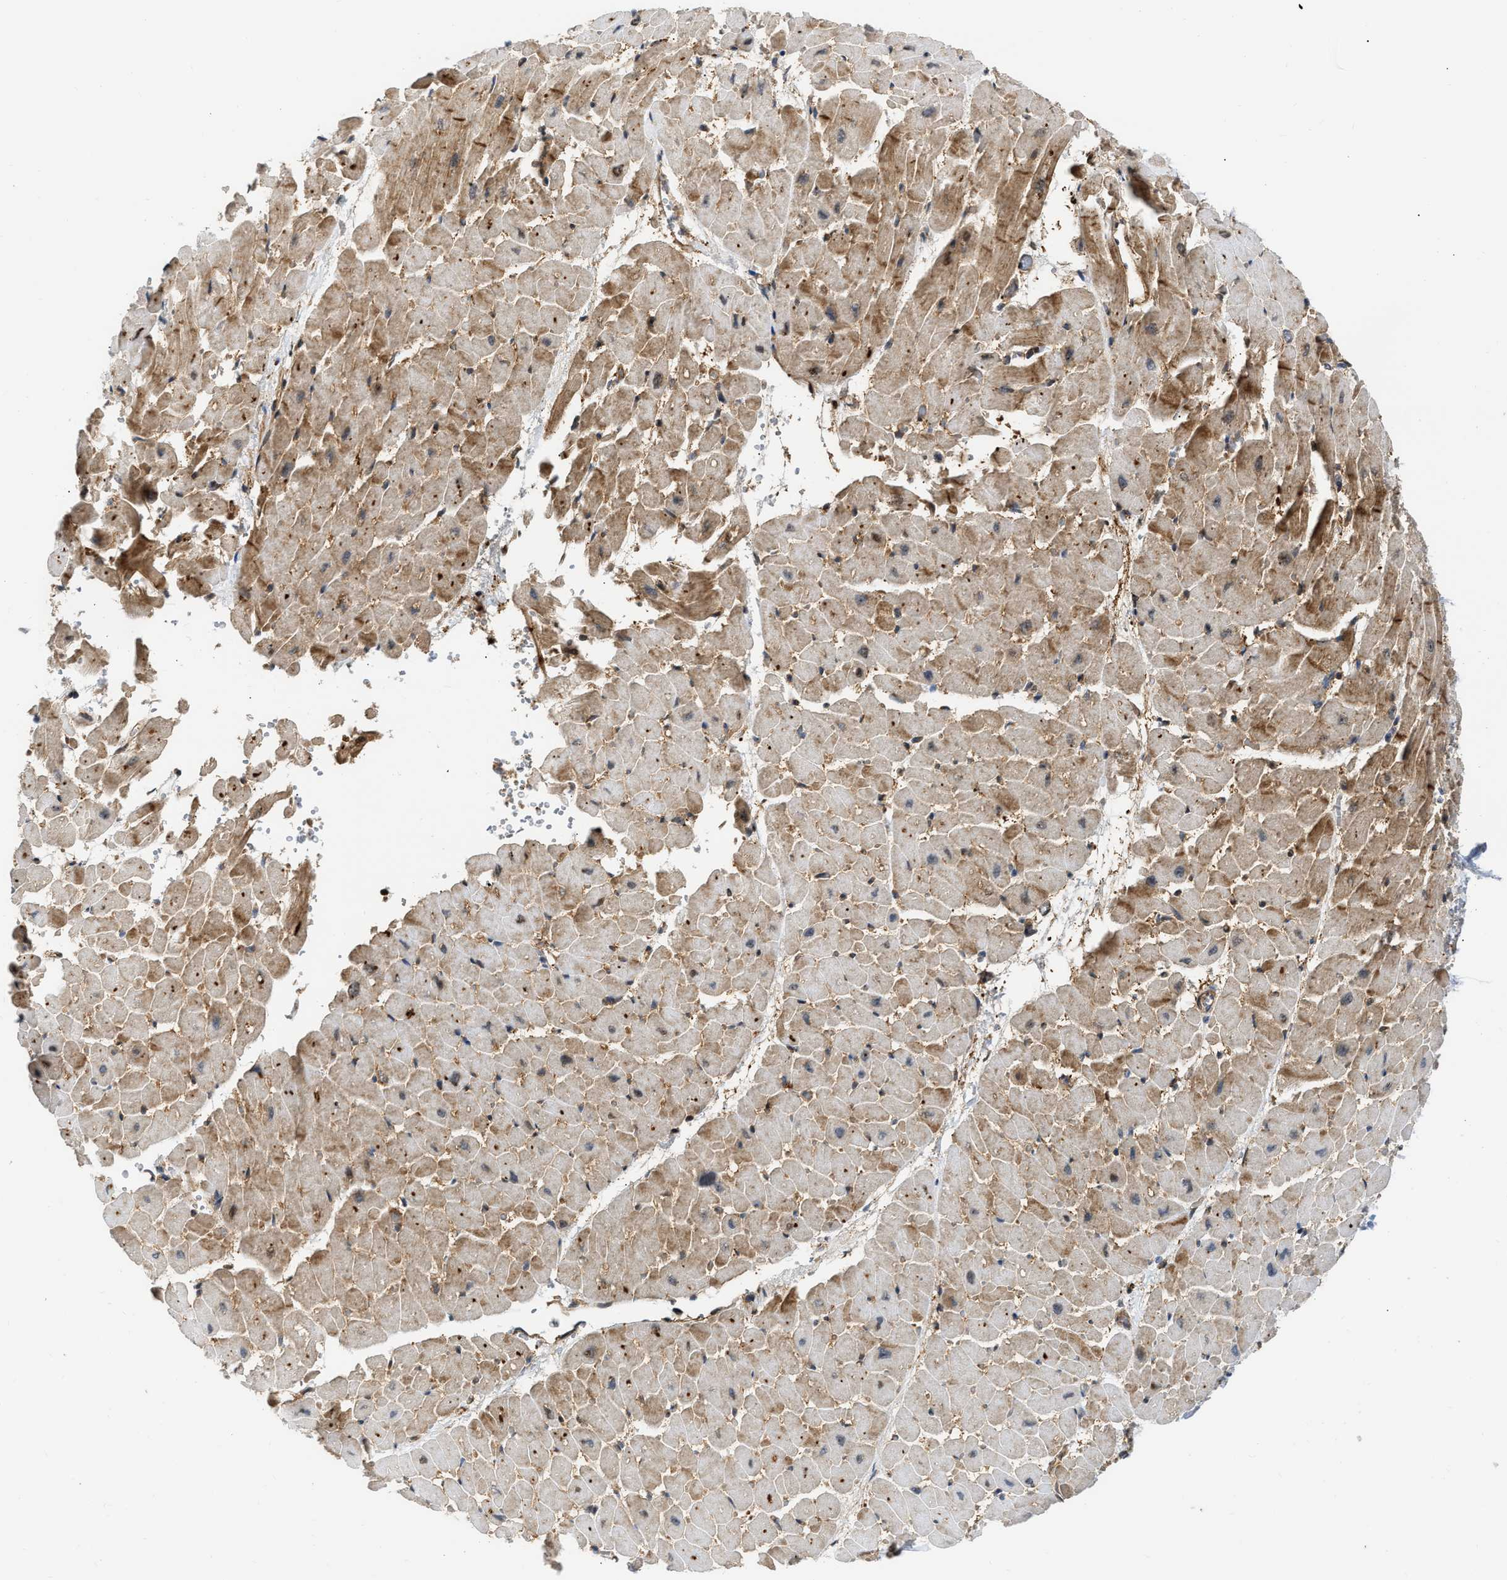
{"staining": {"intensity": "moderate", "quantity": ">75%", "location": "cytoplasmic/membranous"}, "tissue": "heart muscle", "cell_type": "Cardiomyocytes", "image_type": "normal", "snomed": [{"axis": "morphology", "description": "Normal tissue, NOS"}, {"axis": "topography", "description": "Heart"}], "caption": "A brown stain labels moderate cytoplasmic/membranous staining of a protein in cardiomyocytes of benign heart muscle.", "gene": "FHL1", "patient": {"sex": "male", "age": 45}}